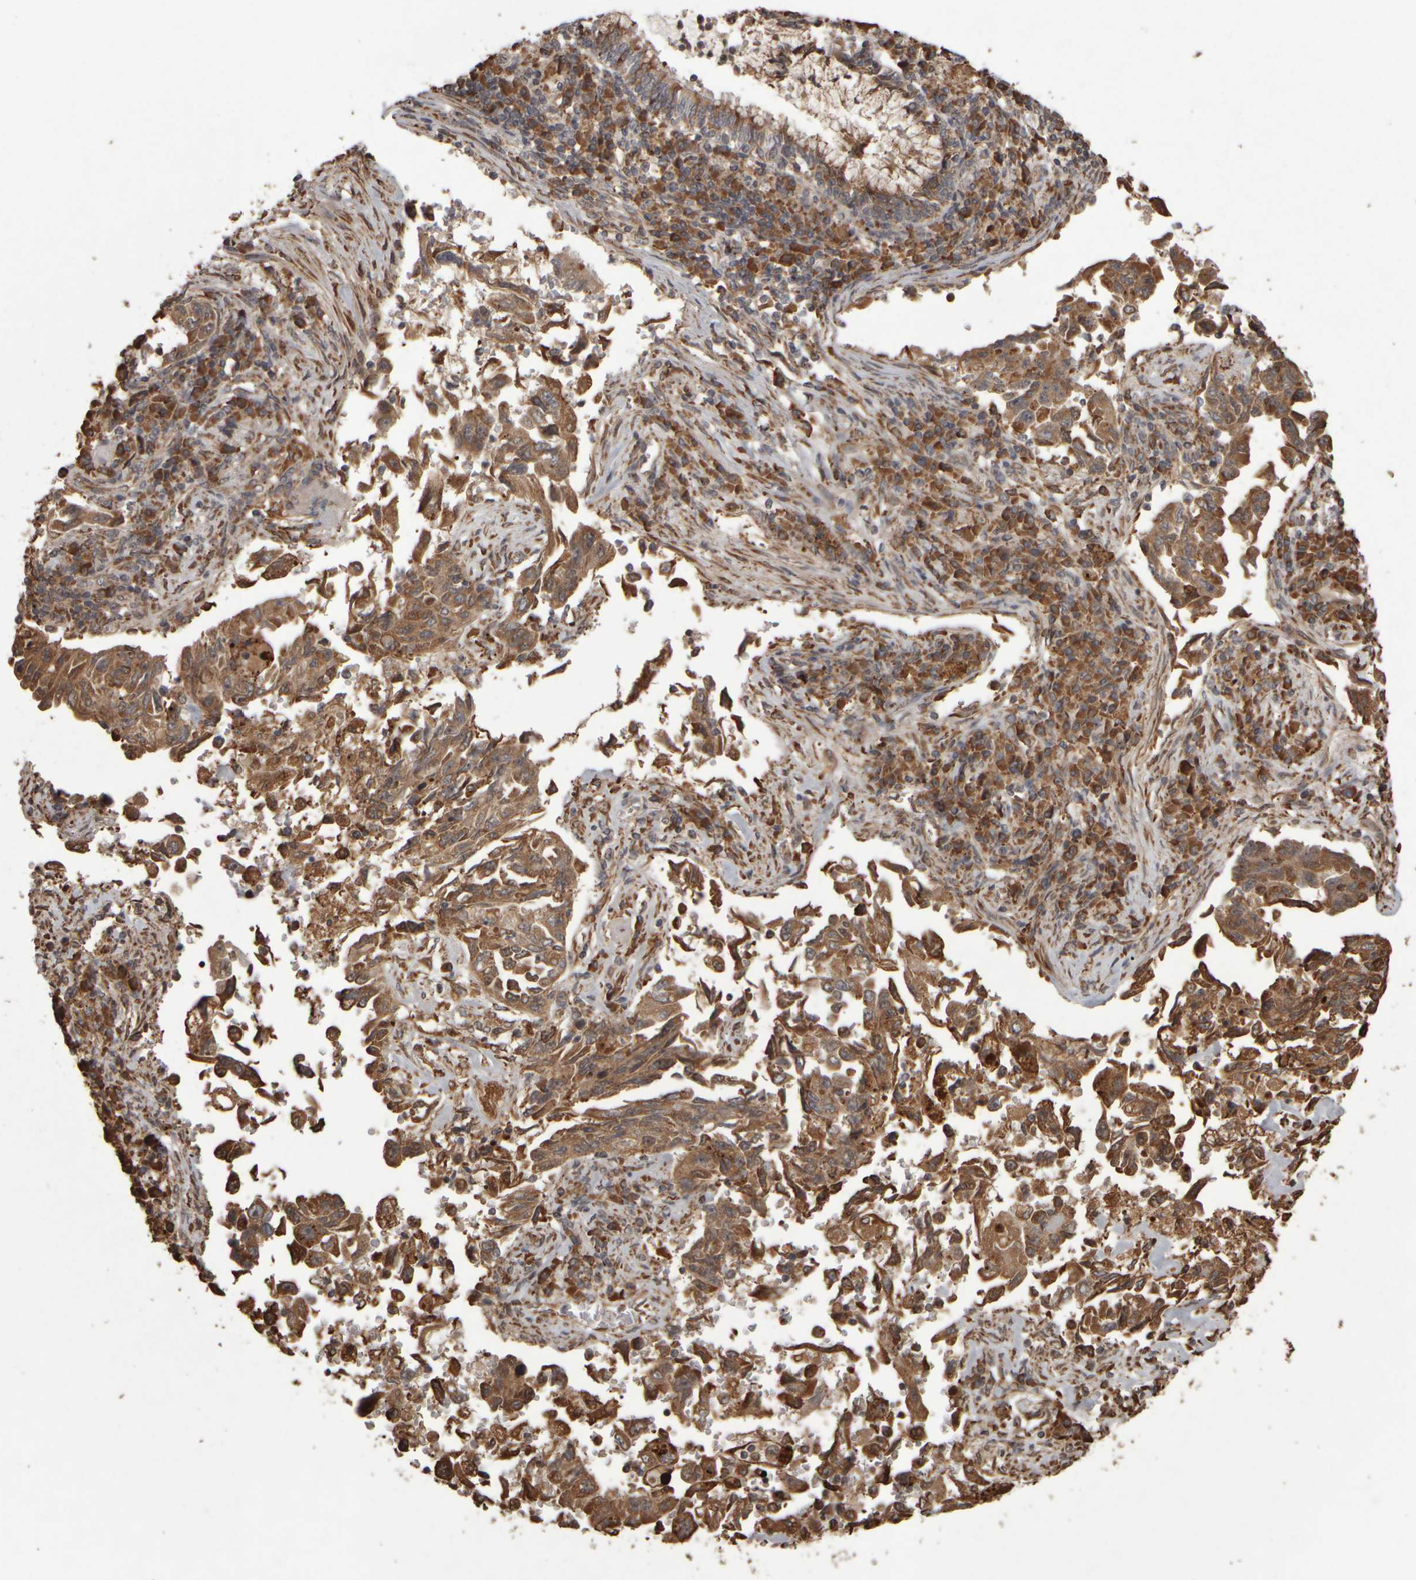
{"staining": {"intensity": "moderate", "quantity": ">75%", "location": "cytoplasmic/membranous"}, "tissue": "lung cancer", "cell_type": "Tumor cells", "image_type": "cancer", "snomed": [{"axis": "morphology", "description": "Adenocarcinoma, NOS"}, {"axis": "topography", "description": "Lung"}], "caption": "Protein expression analysis of lung cancer (adenocarcinoma) reveals moderate cytoplasmic/membranous positivity in about >75% of tumor cells.", "gene": "AGBL3", "patient": {"sex": "female", "age": 51}}